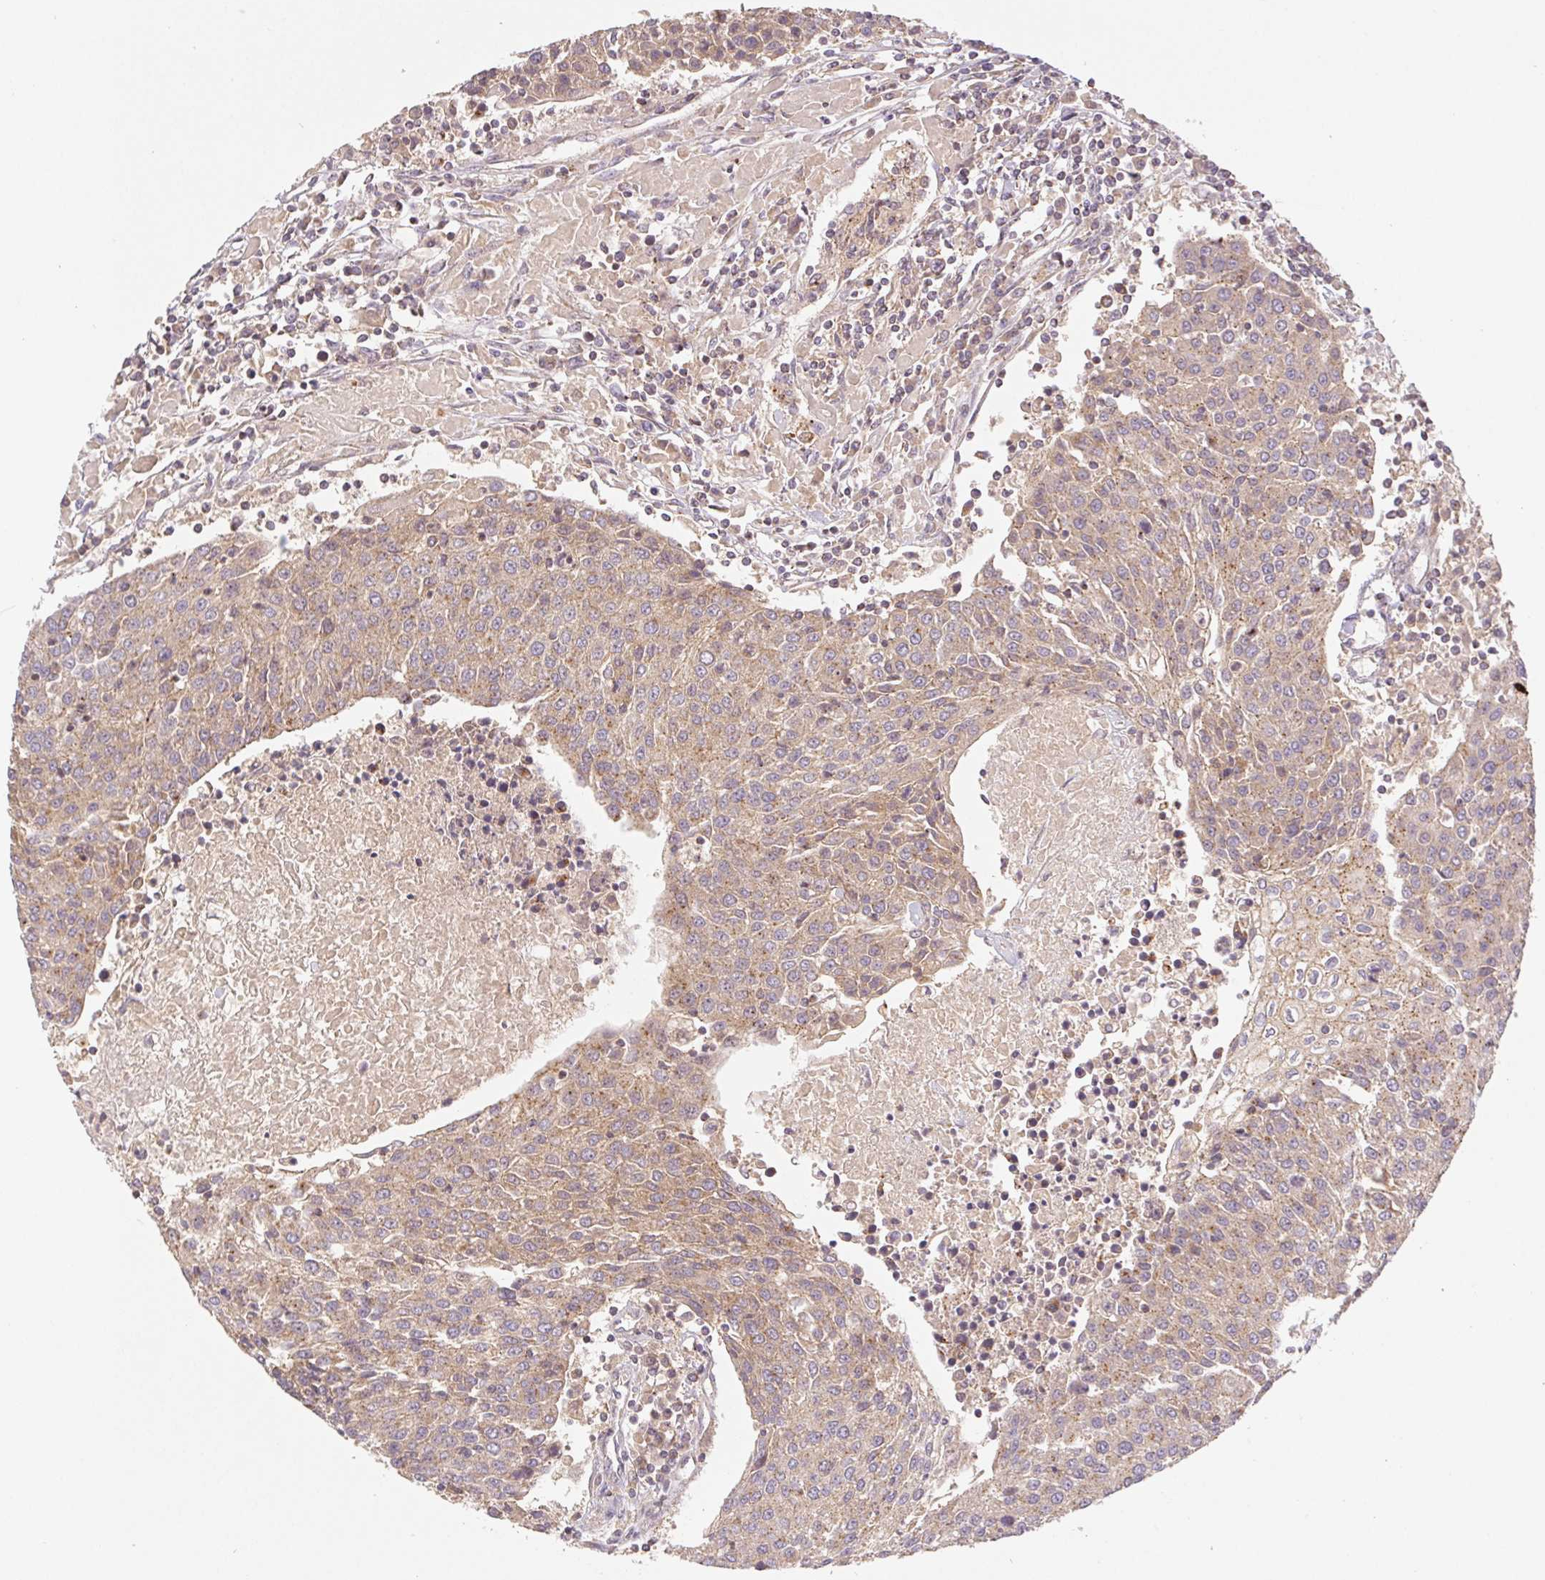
{"staining": {"intensity": "weak", "quantity": ">75%", "location": "cytoplasmic/membranous"}, "tissue": "urothelial cancer", "cell_type": "Tumor cells", "image_type": "cancer", "snomed": [{"axis": "morphology", "description": "Urothelial carcinoma, High grade"}, {"axis": "topography", "description": "Urinary bladder"}], "caption": "Immunohistochemical staining of urothelial cancer demonstrates weak cytoplasmic/membranous protein positivity in approximately >75% of tumor cells.", "gene": "MTHFD1", "patient": {"sex": "female", "age": 85}}